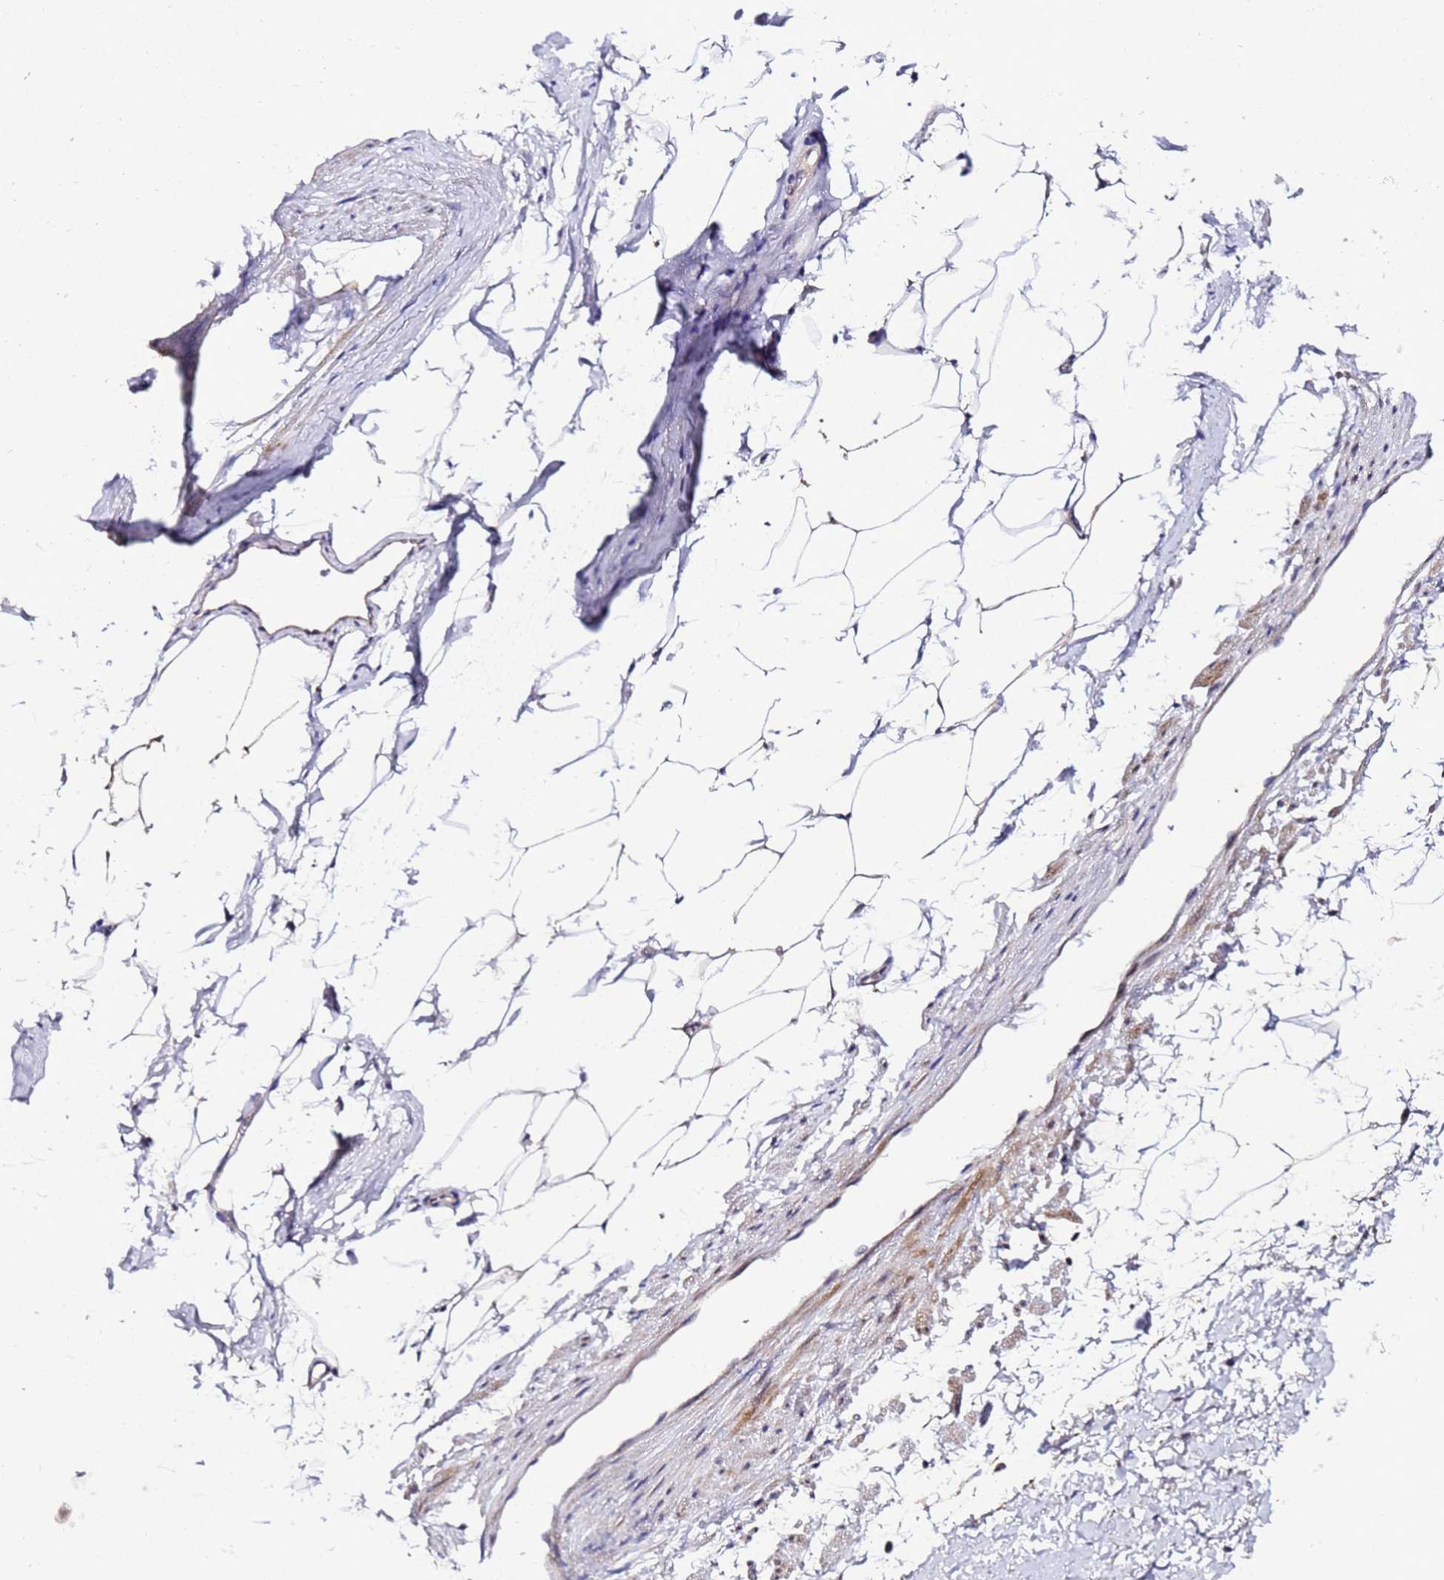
{"staining": {"intensity": "negative", "quantity": "none", "location": "none"}, "tissue": "adipose tissue", "cell_type": "Adipocytes", "image_type": "normal", "snomed": [{"axis": "morphology", "description": "Normal tissue, NOS"}, {"axis": "morphology", "description": "Adenocarcinoma, Low grade"}, {"axis": "topography", "description": "Prostate"}, {"axis": "topography", "description": "Peripheral nerve tissue"}], "caption": "This is an immunohistochemistry micrograph of normal human adipose tissue. There is no staining in adipocytes.", "gene": "C19orf47", "patient": {"sex": "male", "age": 63}}